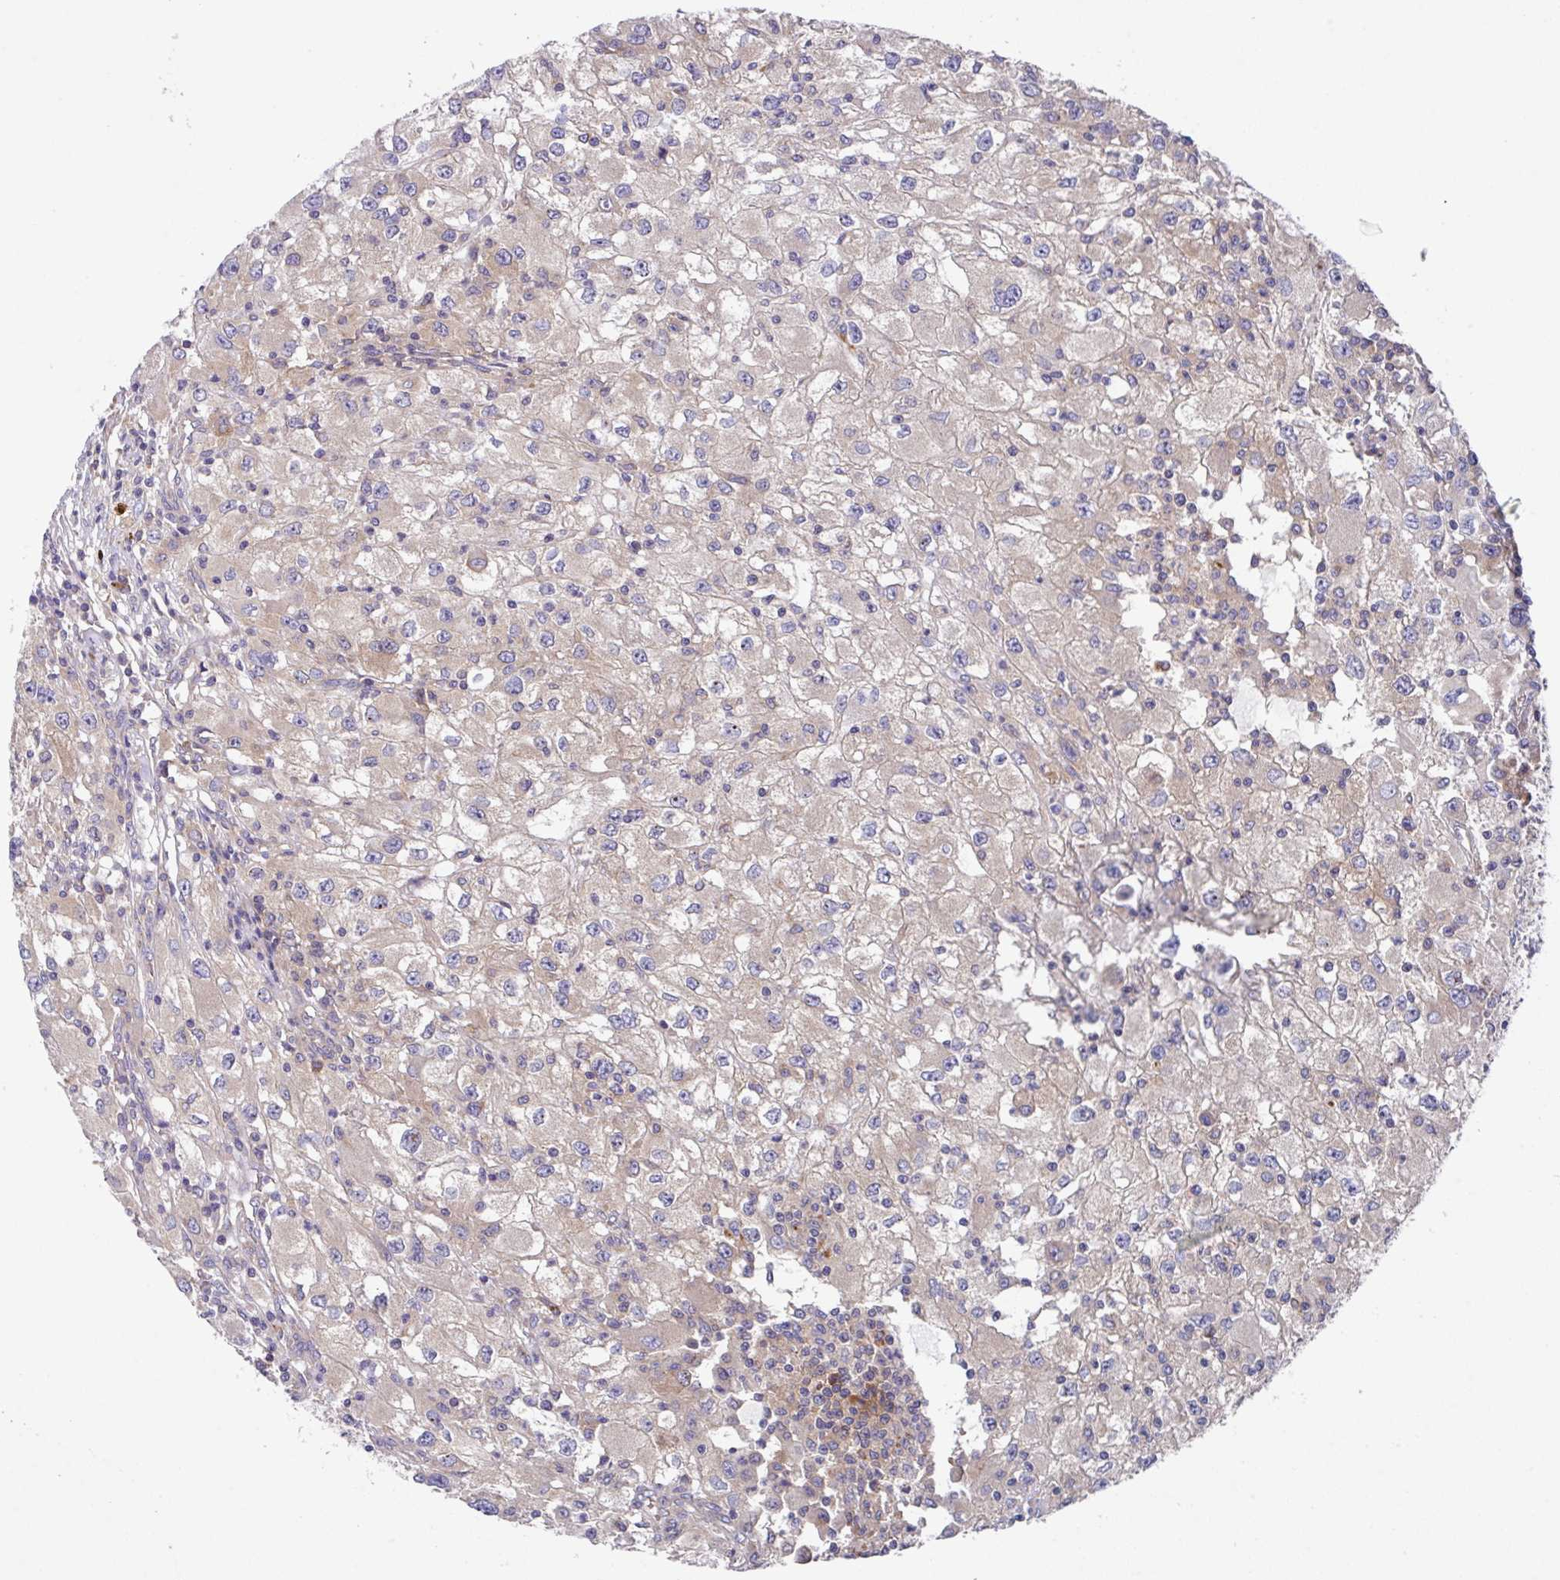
{"staining": {"intensity": "negative", "quantity": "none", "location": "none"}, "tissue": "renal cancer", "cell_type": "Tumor cells", "image_type": "cancer", "snomed": [{"axis": "morphology", "description": "Adenocarcinoma, NOS"}, {"axis": "topography", "description": "Kidney"}], "caption": "IHC image of neoplastic tissue: renal adenocarcinoma stained with DAB (3,3'-diaminobenzidine) exhibits no significant protein expression in tumor cells.", "gene": "EIF4B", "patient": {"sex": "female", "age": 67}}